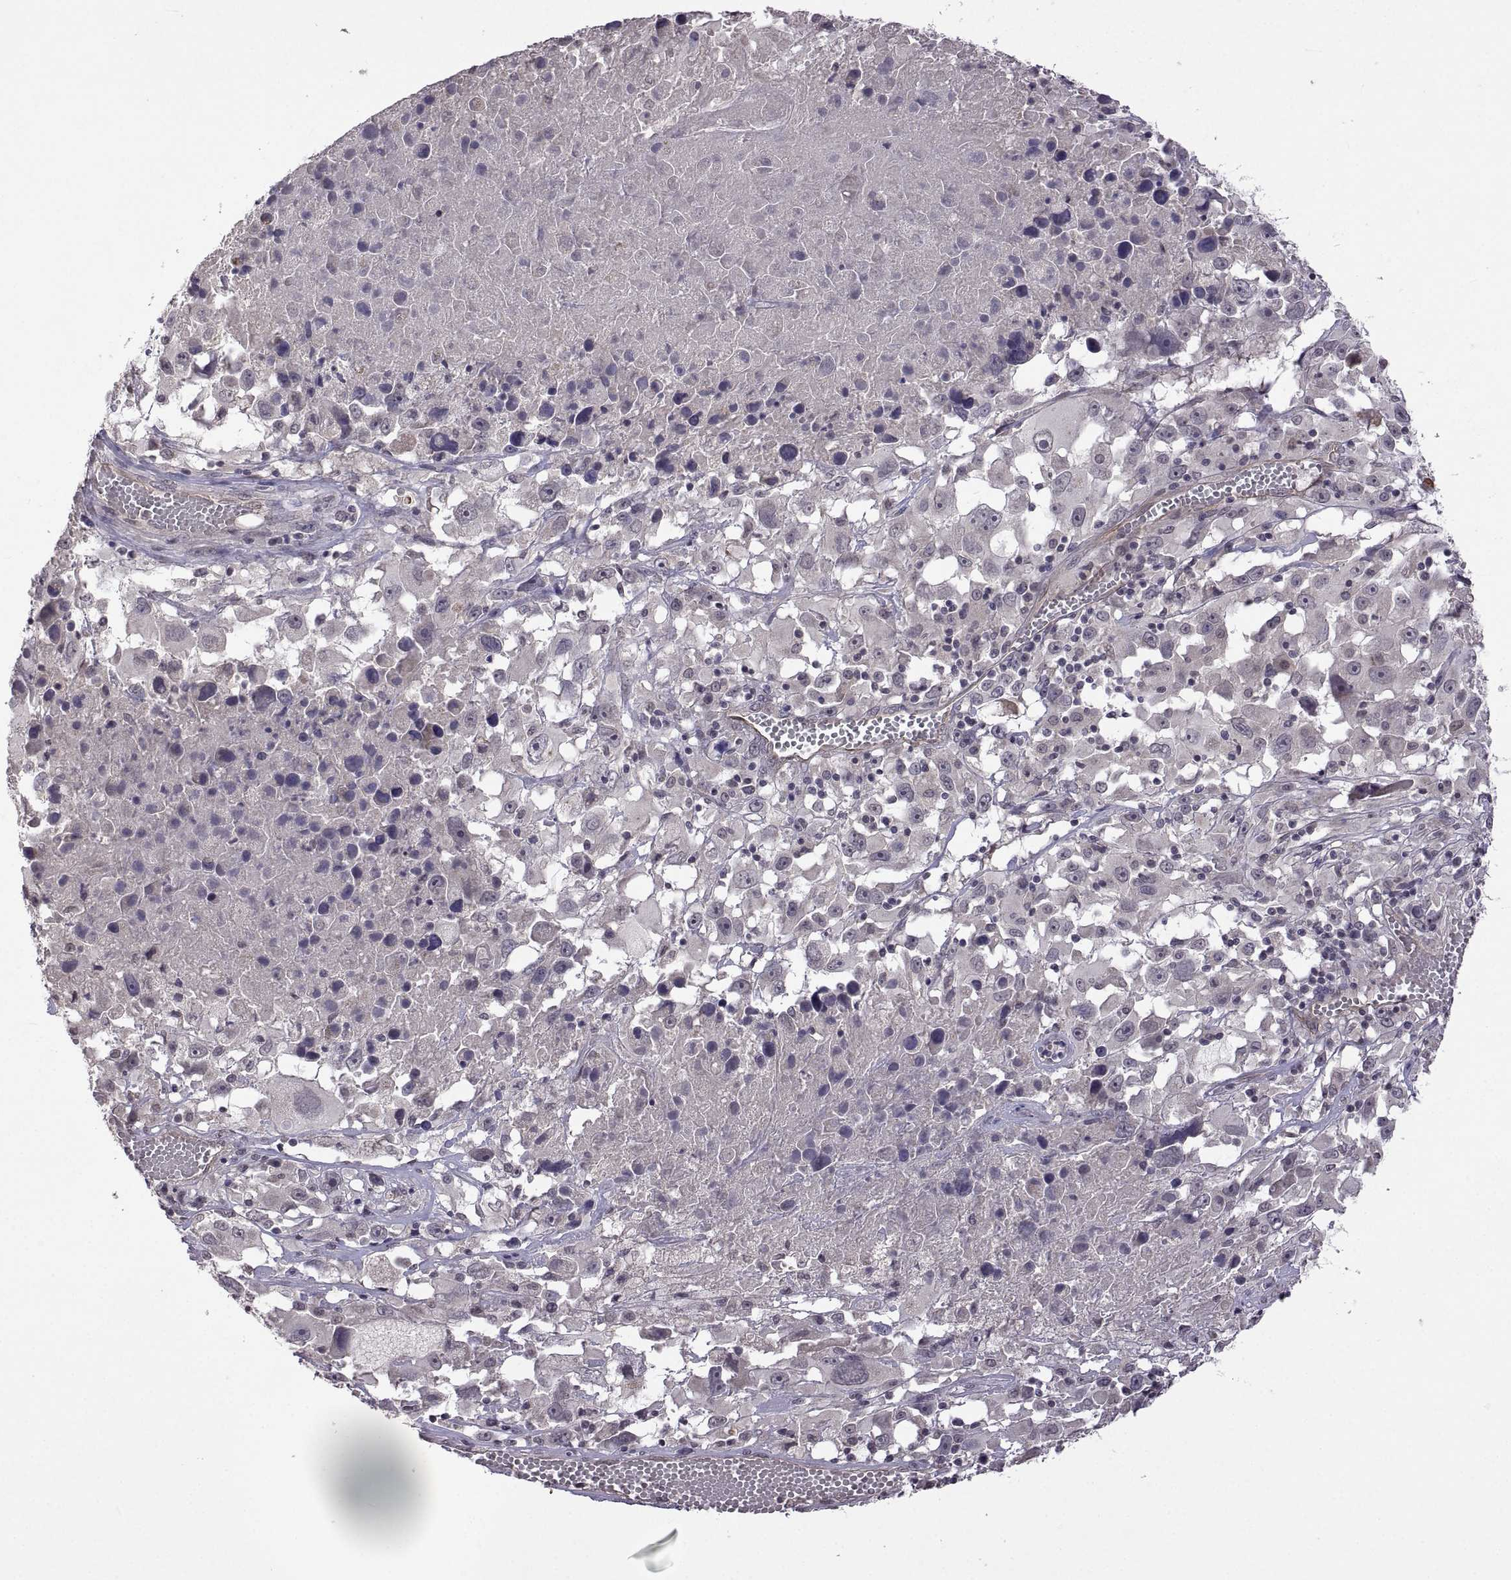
{"staining": {"intensity": "negative", "quantity": "none", "location": "none"}, "tissue": "melanoma", "cell_type": "Tumor cells", "image_type": "cancer", "snomed": [{"axis": "morphology", "description": "Malignant melanoma, Metastatic site"}, {"axis": "topography", "description": "Soft tissue"}], "caption": "An immunohistochemistry (IHC) histopathology image of malignant melanoma (metastatic site) is shown. There is no staining in tumor cells of malignant melanoma (metastatic site).", "gene": "LAMA1", "patient": {"sex": "male", "age": 50}}